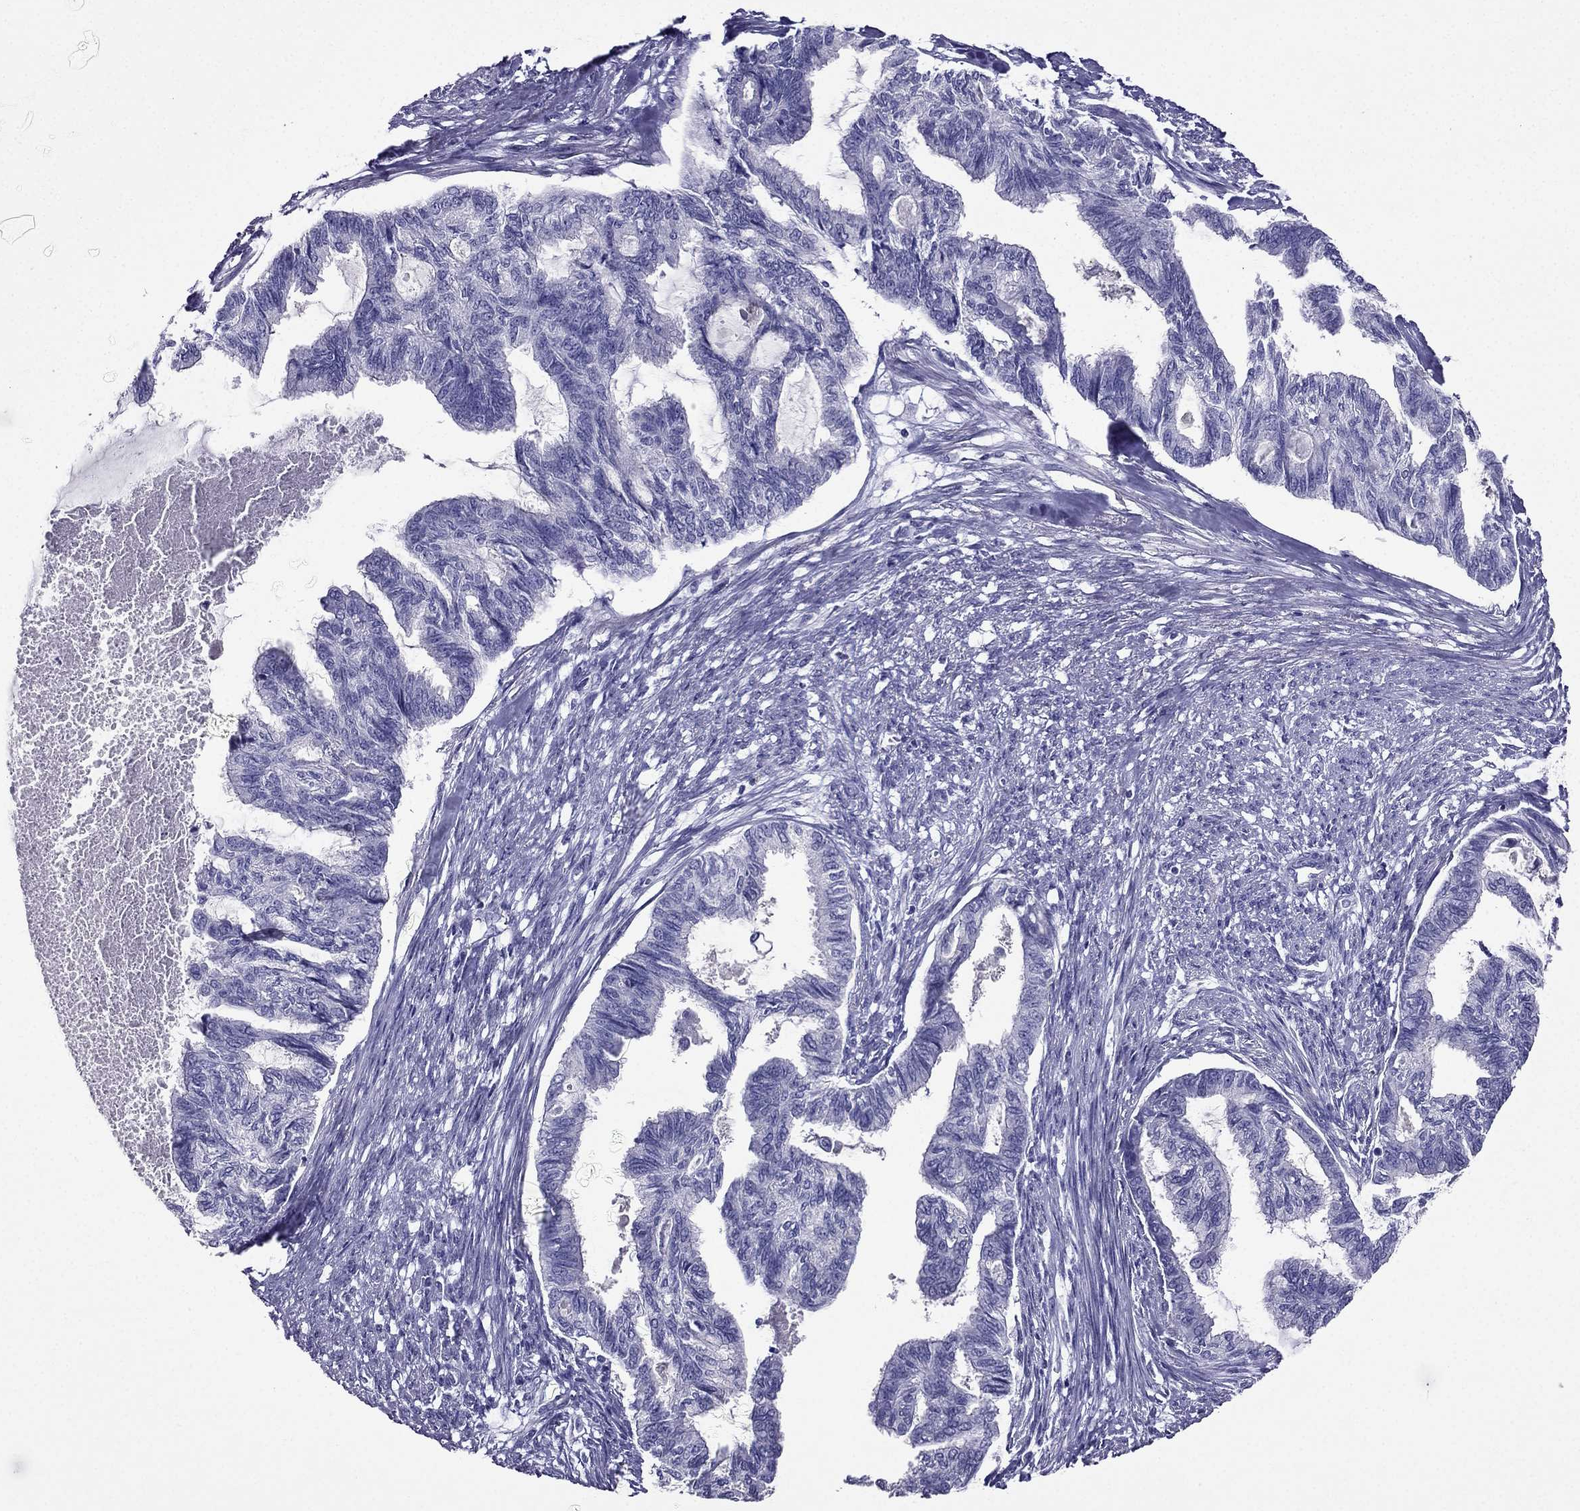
{"staining": {"intensity": "negative", "quantity": "none", "location": "none"}, "tissue": "endometrial cancer", "cell_type": "Tumor cells", "image_type": "cancer", "snomed": [{"axis": "morphology", "description": "Adenocarcinoma, NOS"}, {"axis": "topography", "description": "Endometrium"}], "caption": "Histopathology image shows no protein positivity in tumor cells of endometrial cancer (adenocarcinoma) tissue.", "gene": "ZNF541", "patient": {"sex": "female", "age": 86}}